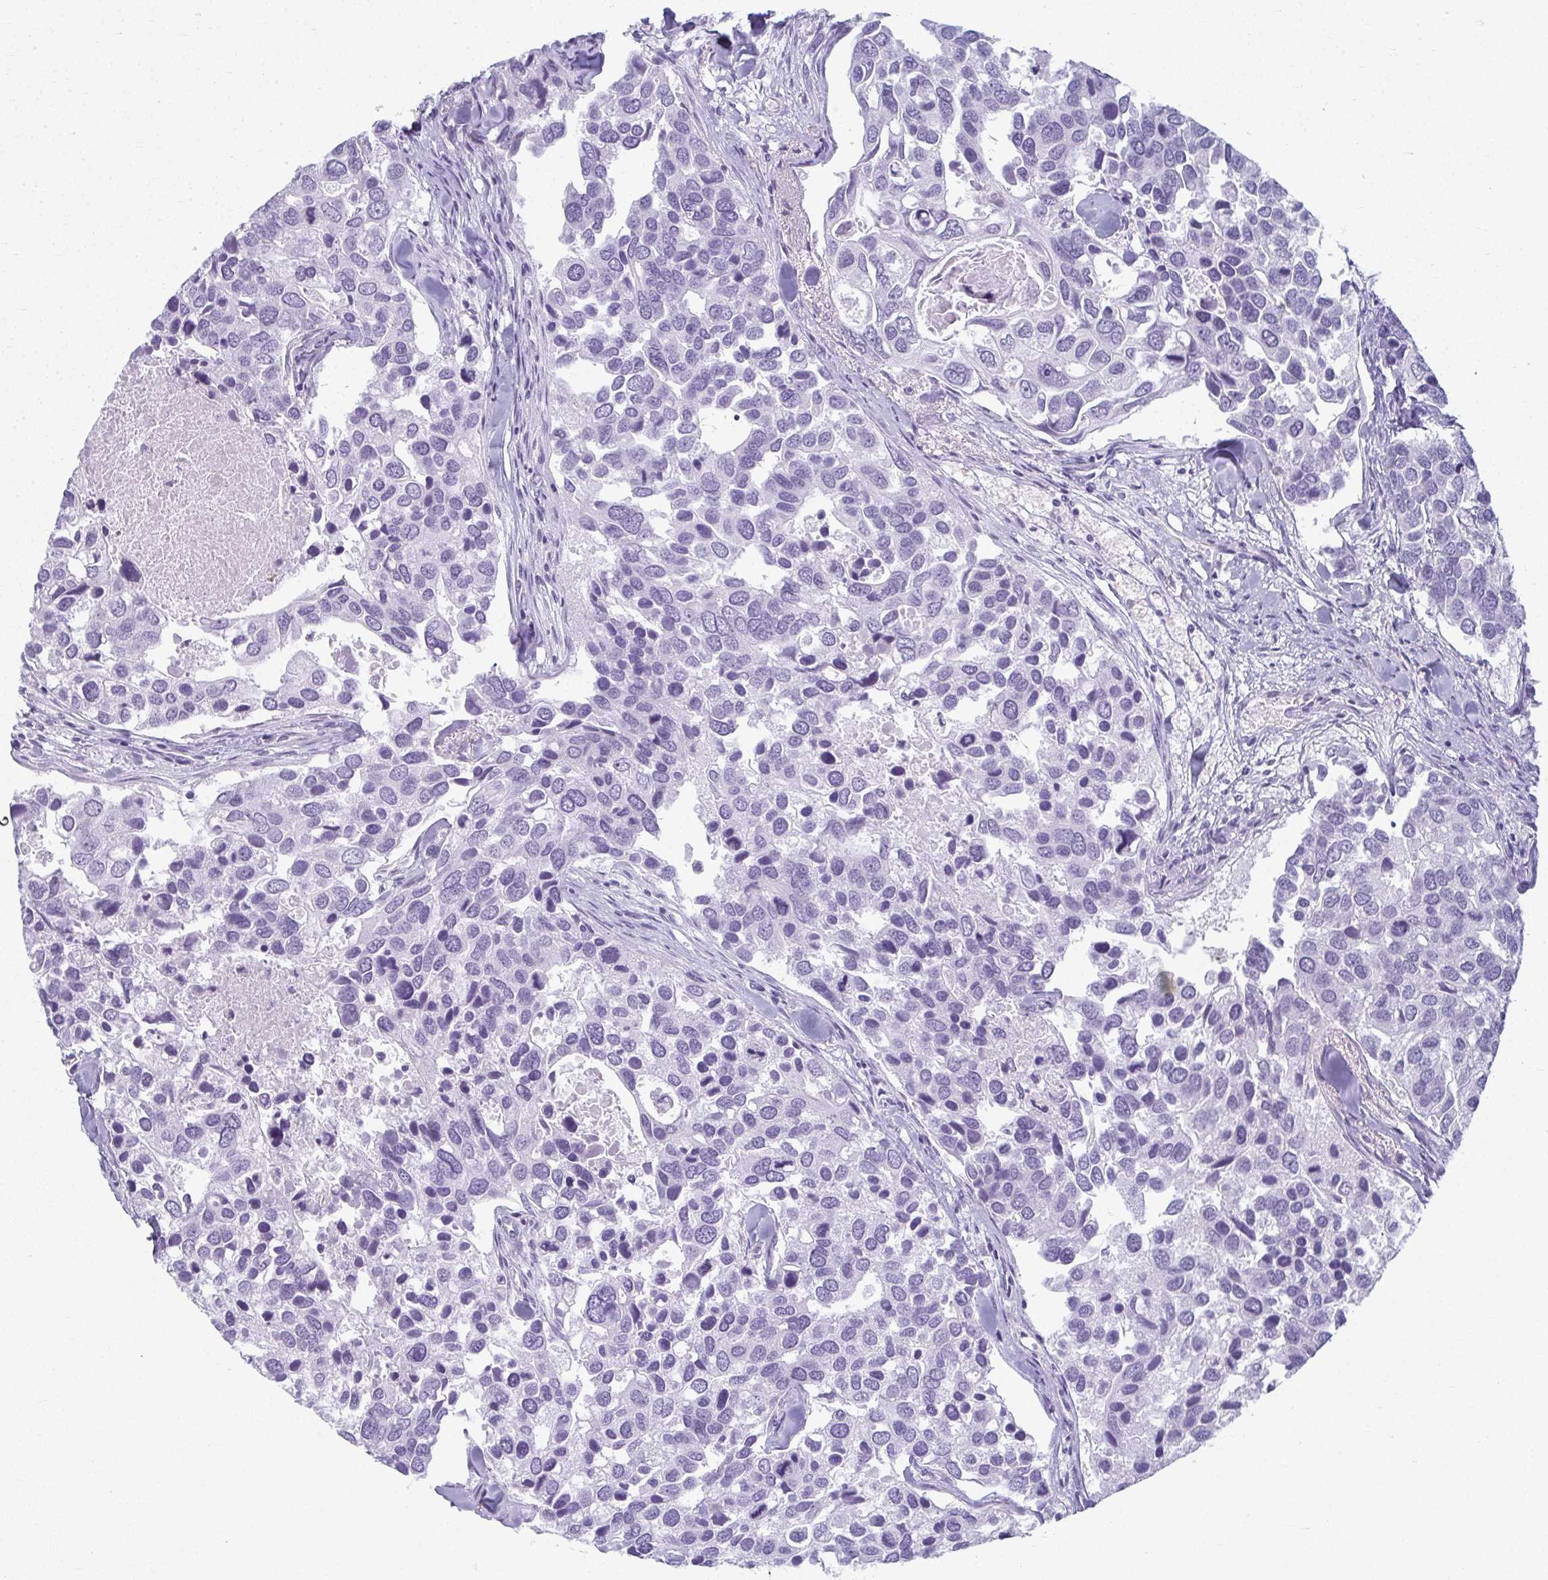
{"staining": {"intensity": "negative", "quantity": "none", "location": "none"}, "tissue": "breast cancer", "cell_type": "Tumor cells", "image_type": "cancer", "snomed": [{"axis": "morphology", "description": "Duct carcinoma"}, {"axis": "topography", "description": "Breast"}], "caption": "An IHC histopathology image of breast intraductal carcinoma is shown. There is no staining in tumor cells of breast intraductal carcinoma.", "gene": "MOBP", "patient": {"sex": "female", "age": 83}}